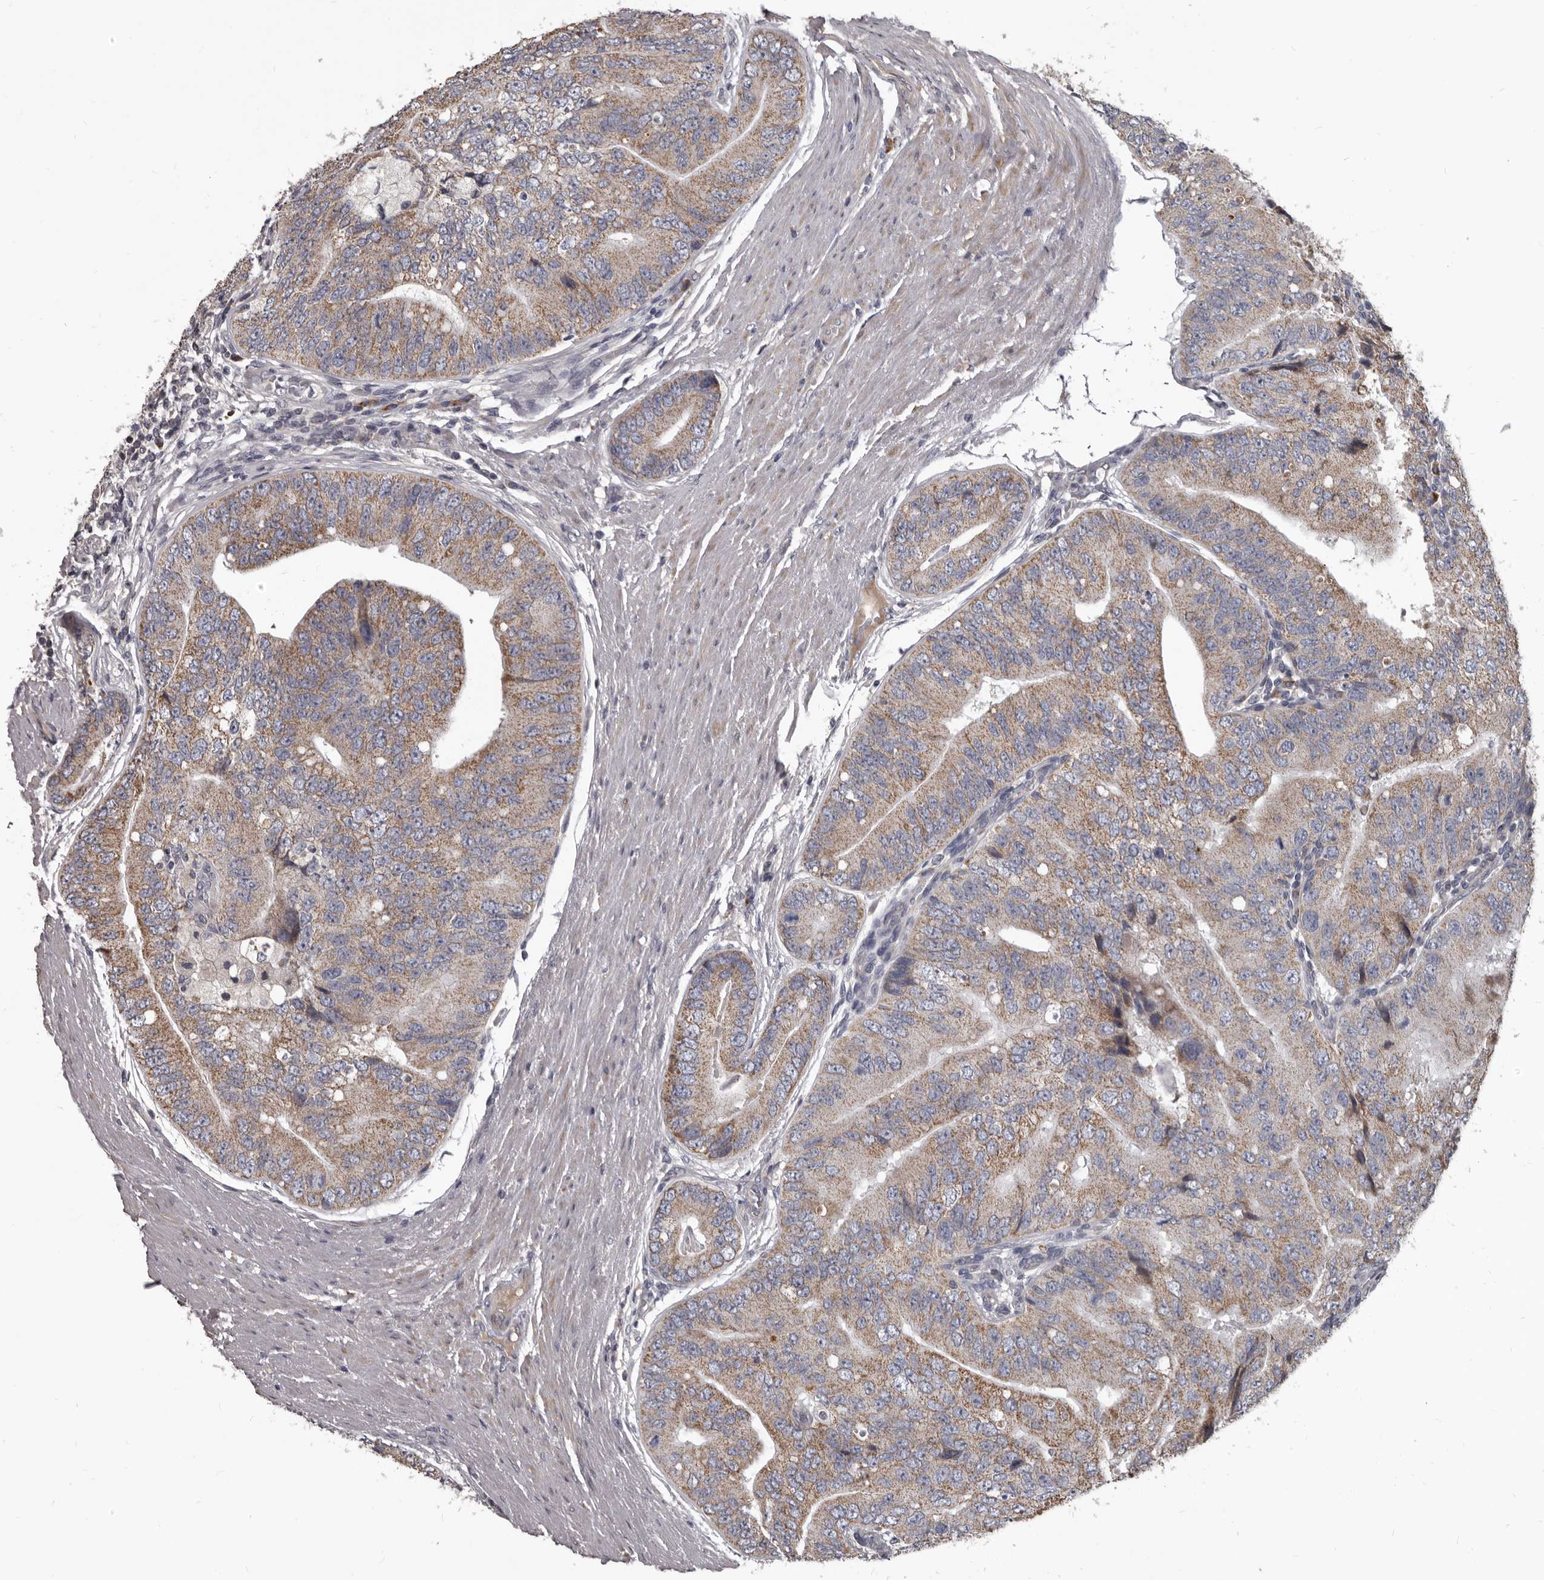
{"staining": {"intensity": "weak", "quantity": ">75%", "location": "cytoplasmic/membranous"}, "tissue": "prostate cancer", "cell_type": "Tumor cells", "image_type": "cancer", "snomed": [{"axis": "morphology", "description": "Adenocarcinoma, High grade"}, {"axis": "topography", "description": "Prostate"}], "caption": "A brown stain shows weak cytoplasmic/membranous positivity of a protein in human prostate high-grade adenocarcinoma tumor cells.", "gene": "ALDH5A1", "patient": {"sex": "male", "age": 70}}